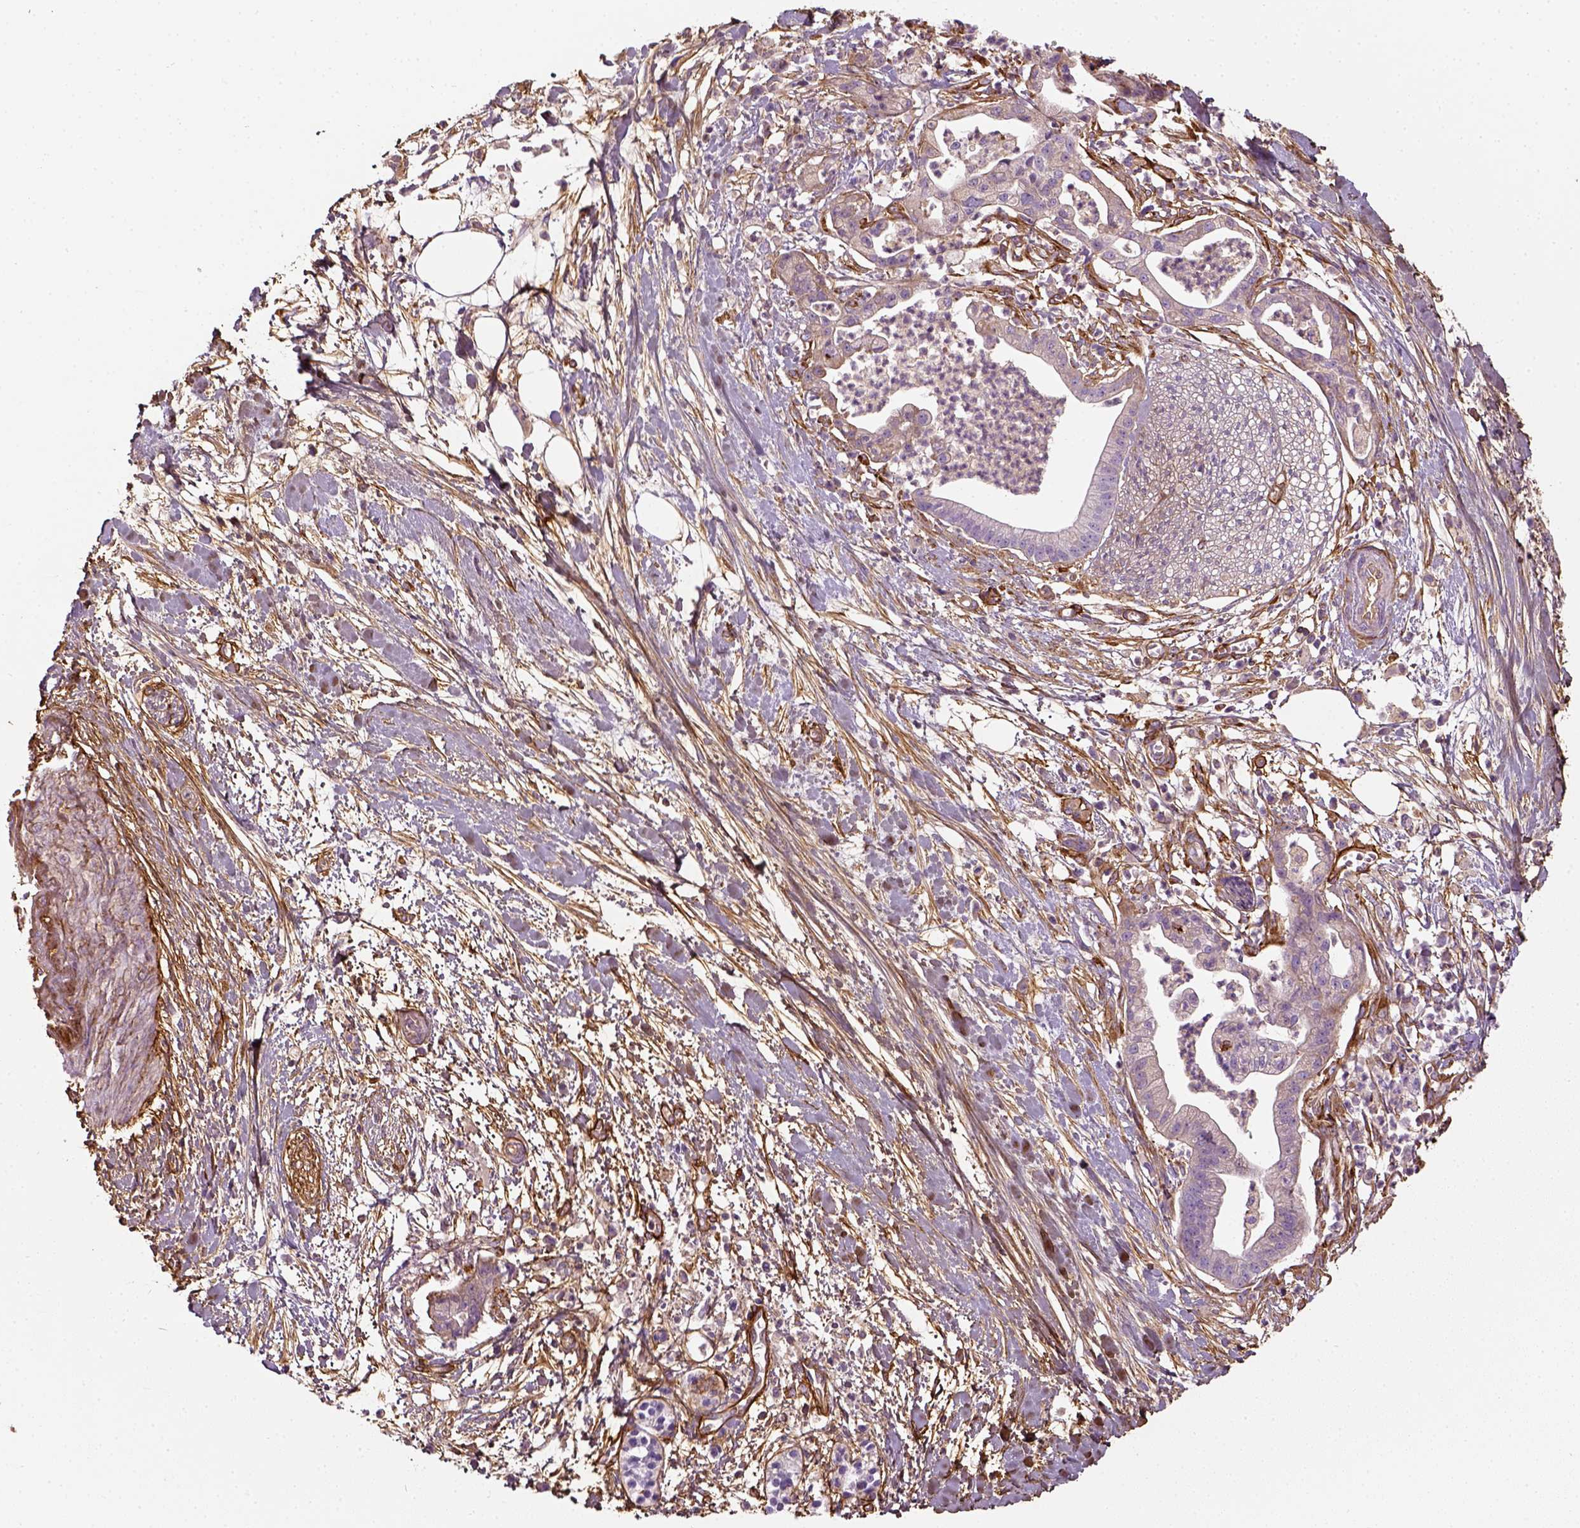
{"staining": {"intensity": "negative", "quantity": "none", "location": "none"}, "tissue": "pancreatic cancer", "cell_type": "Tumor cells", "image_type": "cancer", "snomed": [{"axis": "morphology", "description": "Normal tissue, NOS"}, {"axis": "morphology", "description": "Adenocarcinoma, NOS"}, {"axis": "topography", "description": "Lymph node"}, {"axis": "topography", "description": "Pancreas"}], "caption": "The histopathology image exhibits no significant positivity in tumor cells of pancreatic adenocarcinoma.", "gene": "COL6A2", "patient": {"sex": "female", "age": 58}}